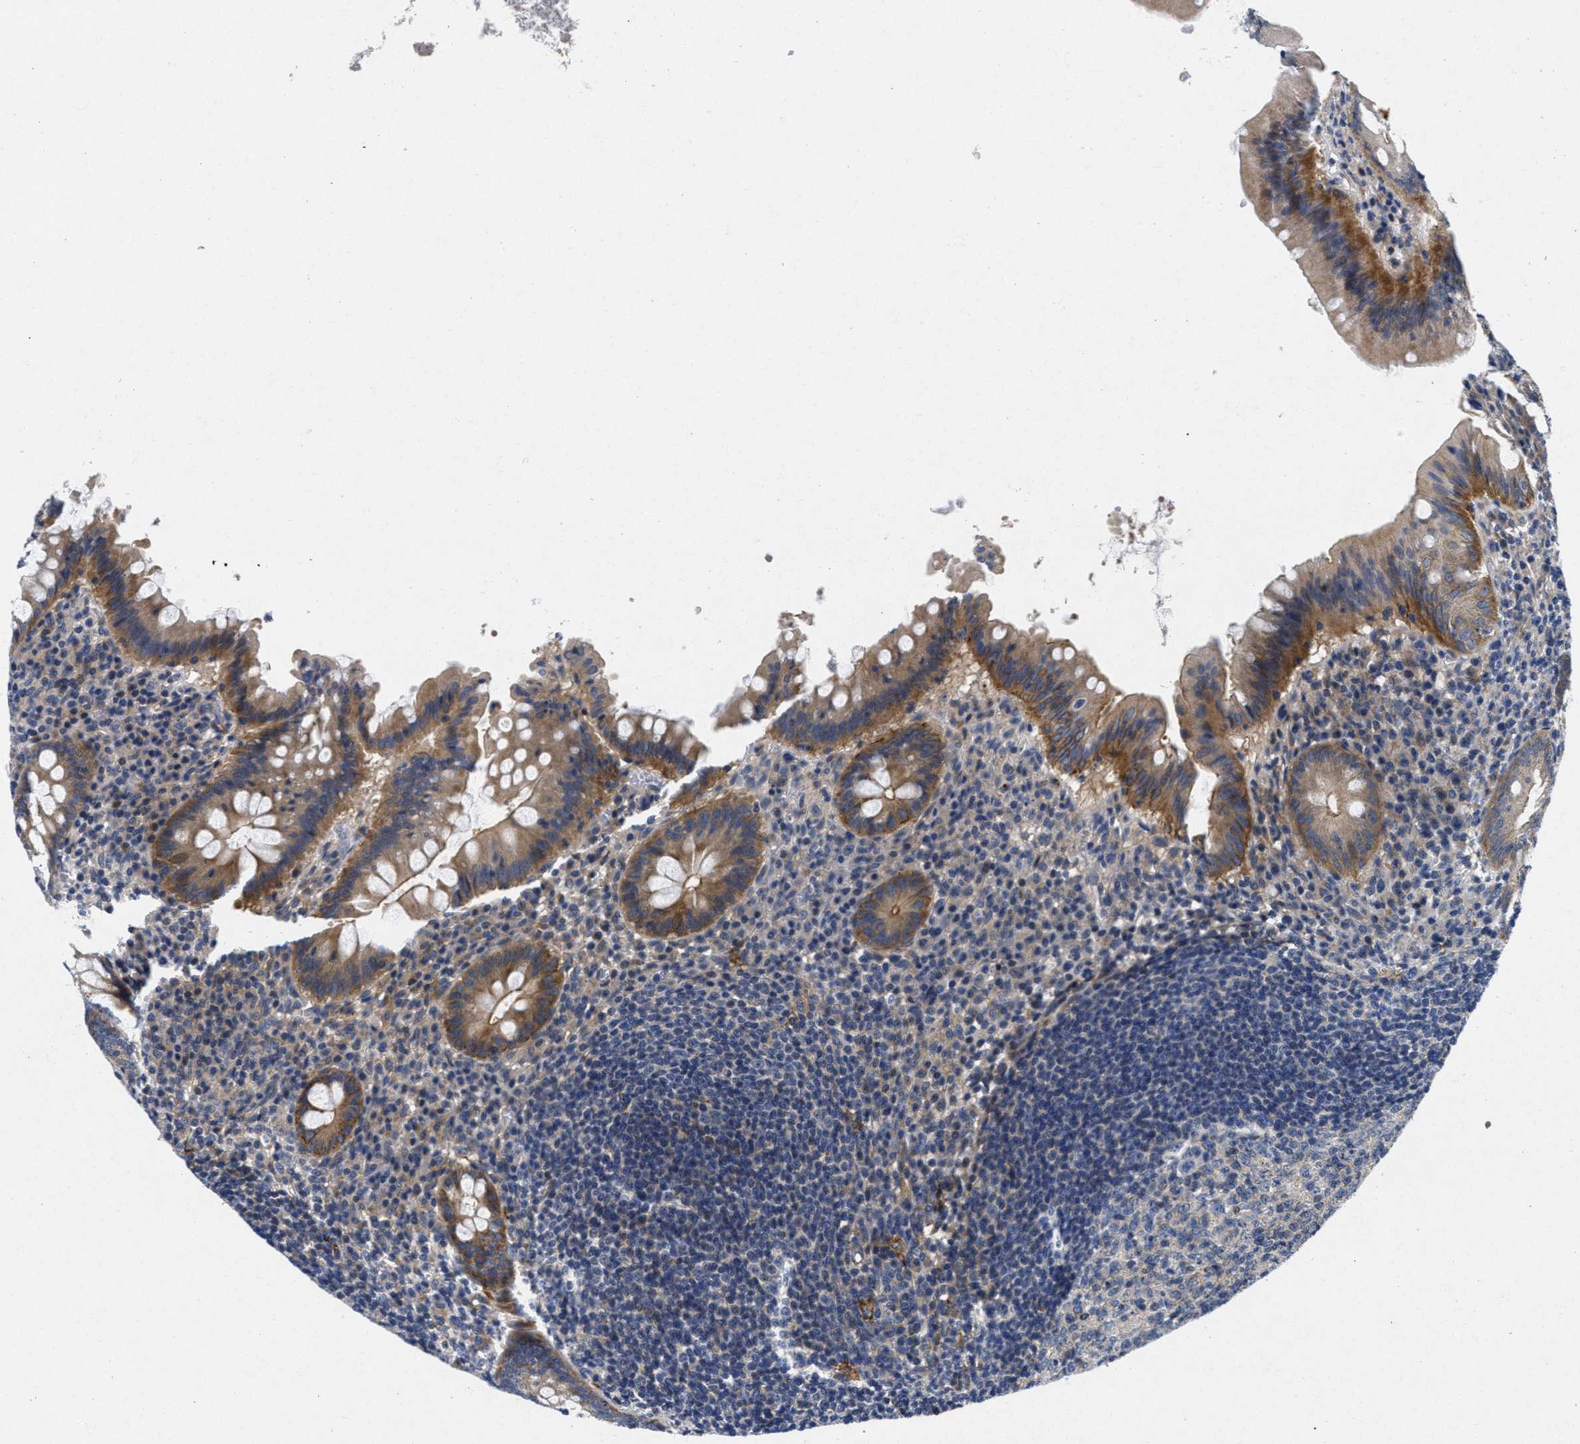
{"staining": {"intensity": "moderate", "quantity": ">75%", "location": "cytoplasmic/membranous"}, "tissue": "appendix", "cell_type": "Glandular cells", "image_type": "normal", "snomed": [{"axis": "morphology", "description": "Normal tissue, NOS"}, {"axis": "topography", "description": "Appendix"}], "caption": "High-power microscopy captured an immunohistochemistry micrograph of normal appendix, revealing moderate cytoplasmic/membranous positivity in about >75% of glandular cells. (DAB IHC, brown staining for protein, blue staining for nuclei).", "gene": "LAD1", "patient": {"sex": "male", "age": 56}}